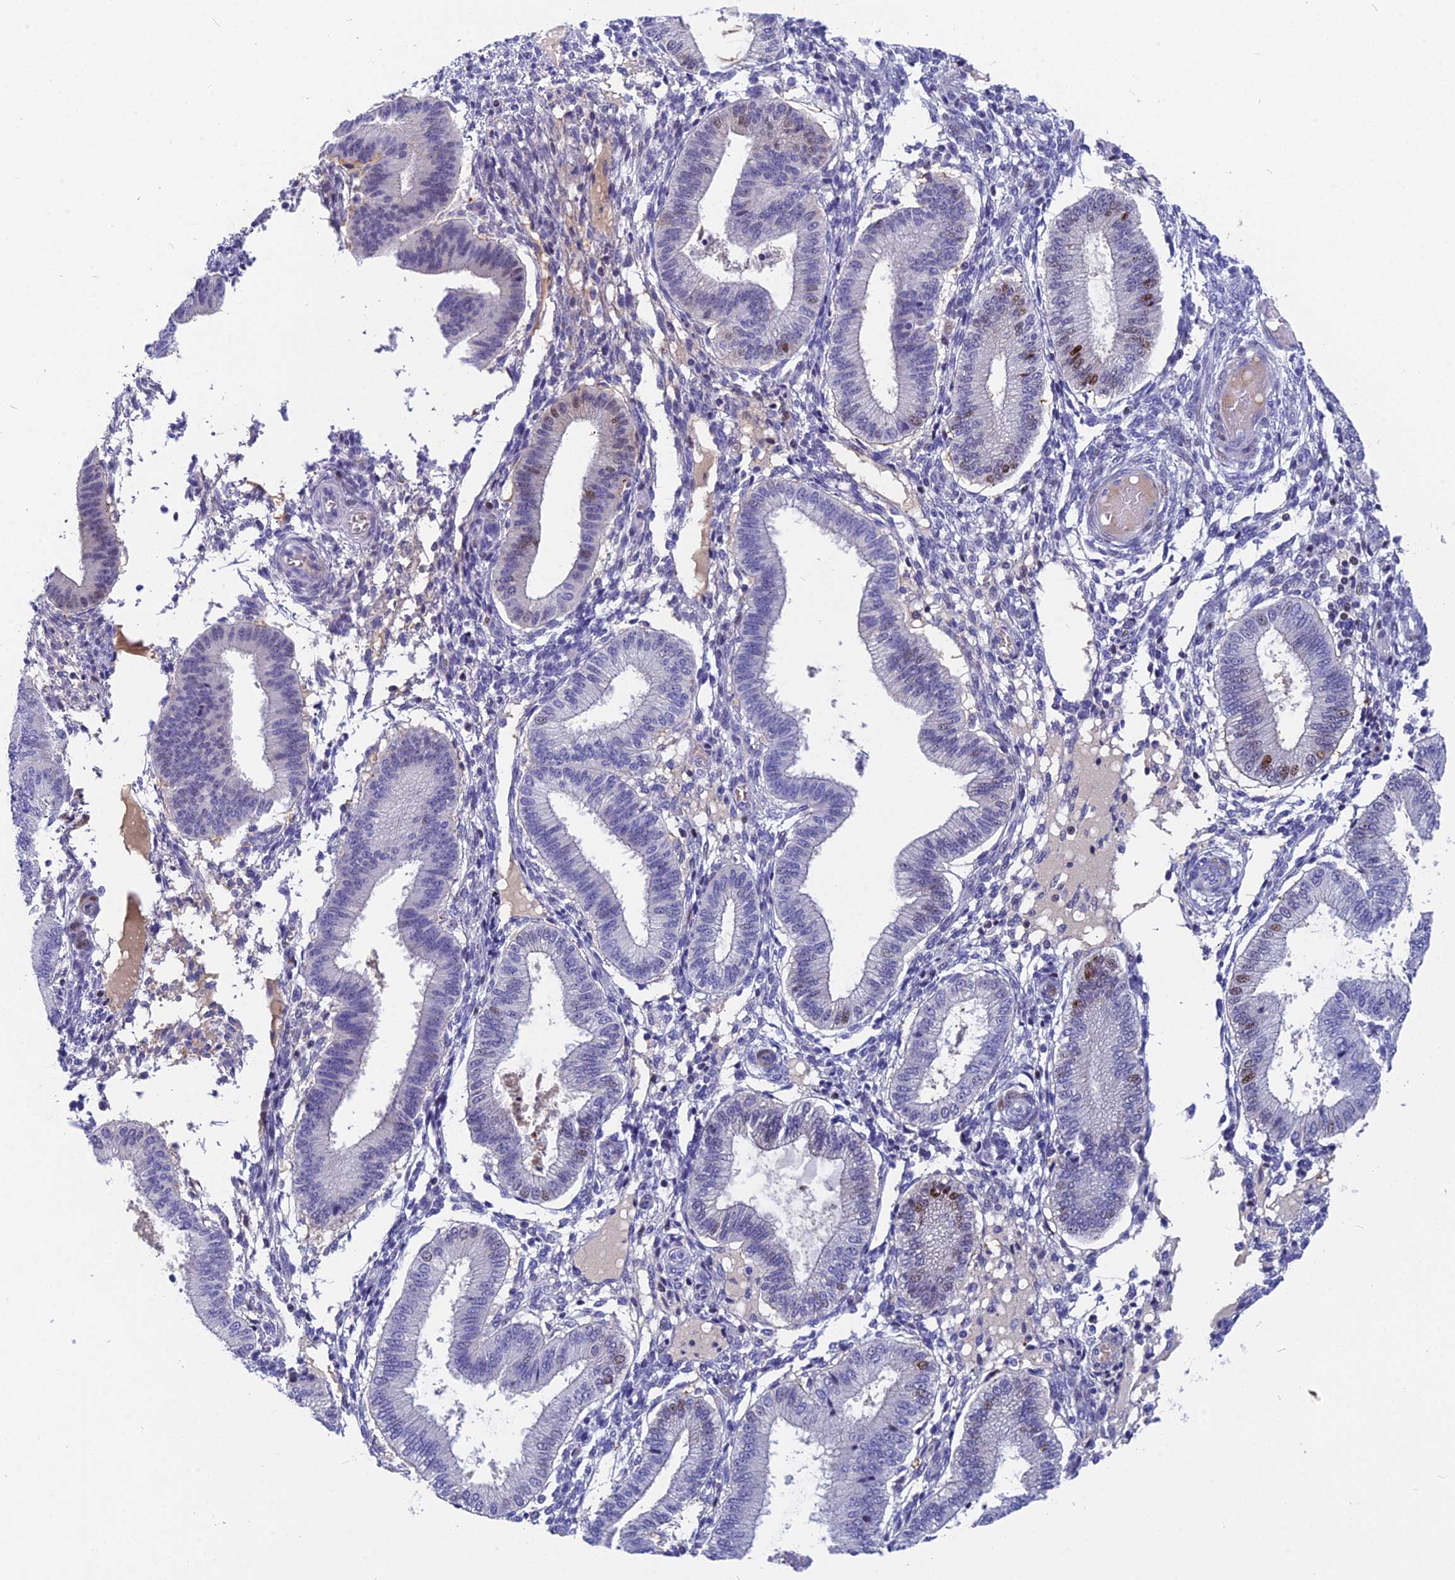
{"staining": {"intensity": "negative", "quantity": "none", "location": "none"}, "tissue": "endometrium", "cell_type": "Cells in endometrial stroma", "image_type": "normal", "snomed": [{"axis": "morphology", "description": "Normal tissue, NOS"}, {"axis": "topography", "description": "Endometrium"}], "caption": "A micrograph of endometrium stained for a protein demonstrates no brown staining in cells in endometrial stroma. The staining is performed using DAB (3,3'-diaminobenzidine) brown chromogen with nuclei counter-stained in using hematoxylin.", "gene": "NKPD1", "patient": {"sex": "female", "age": 39}}